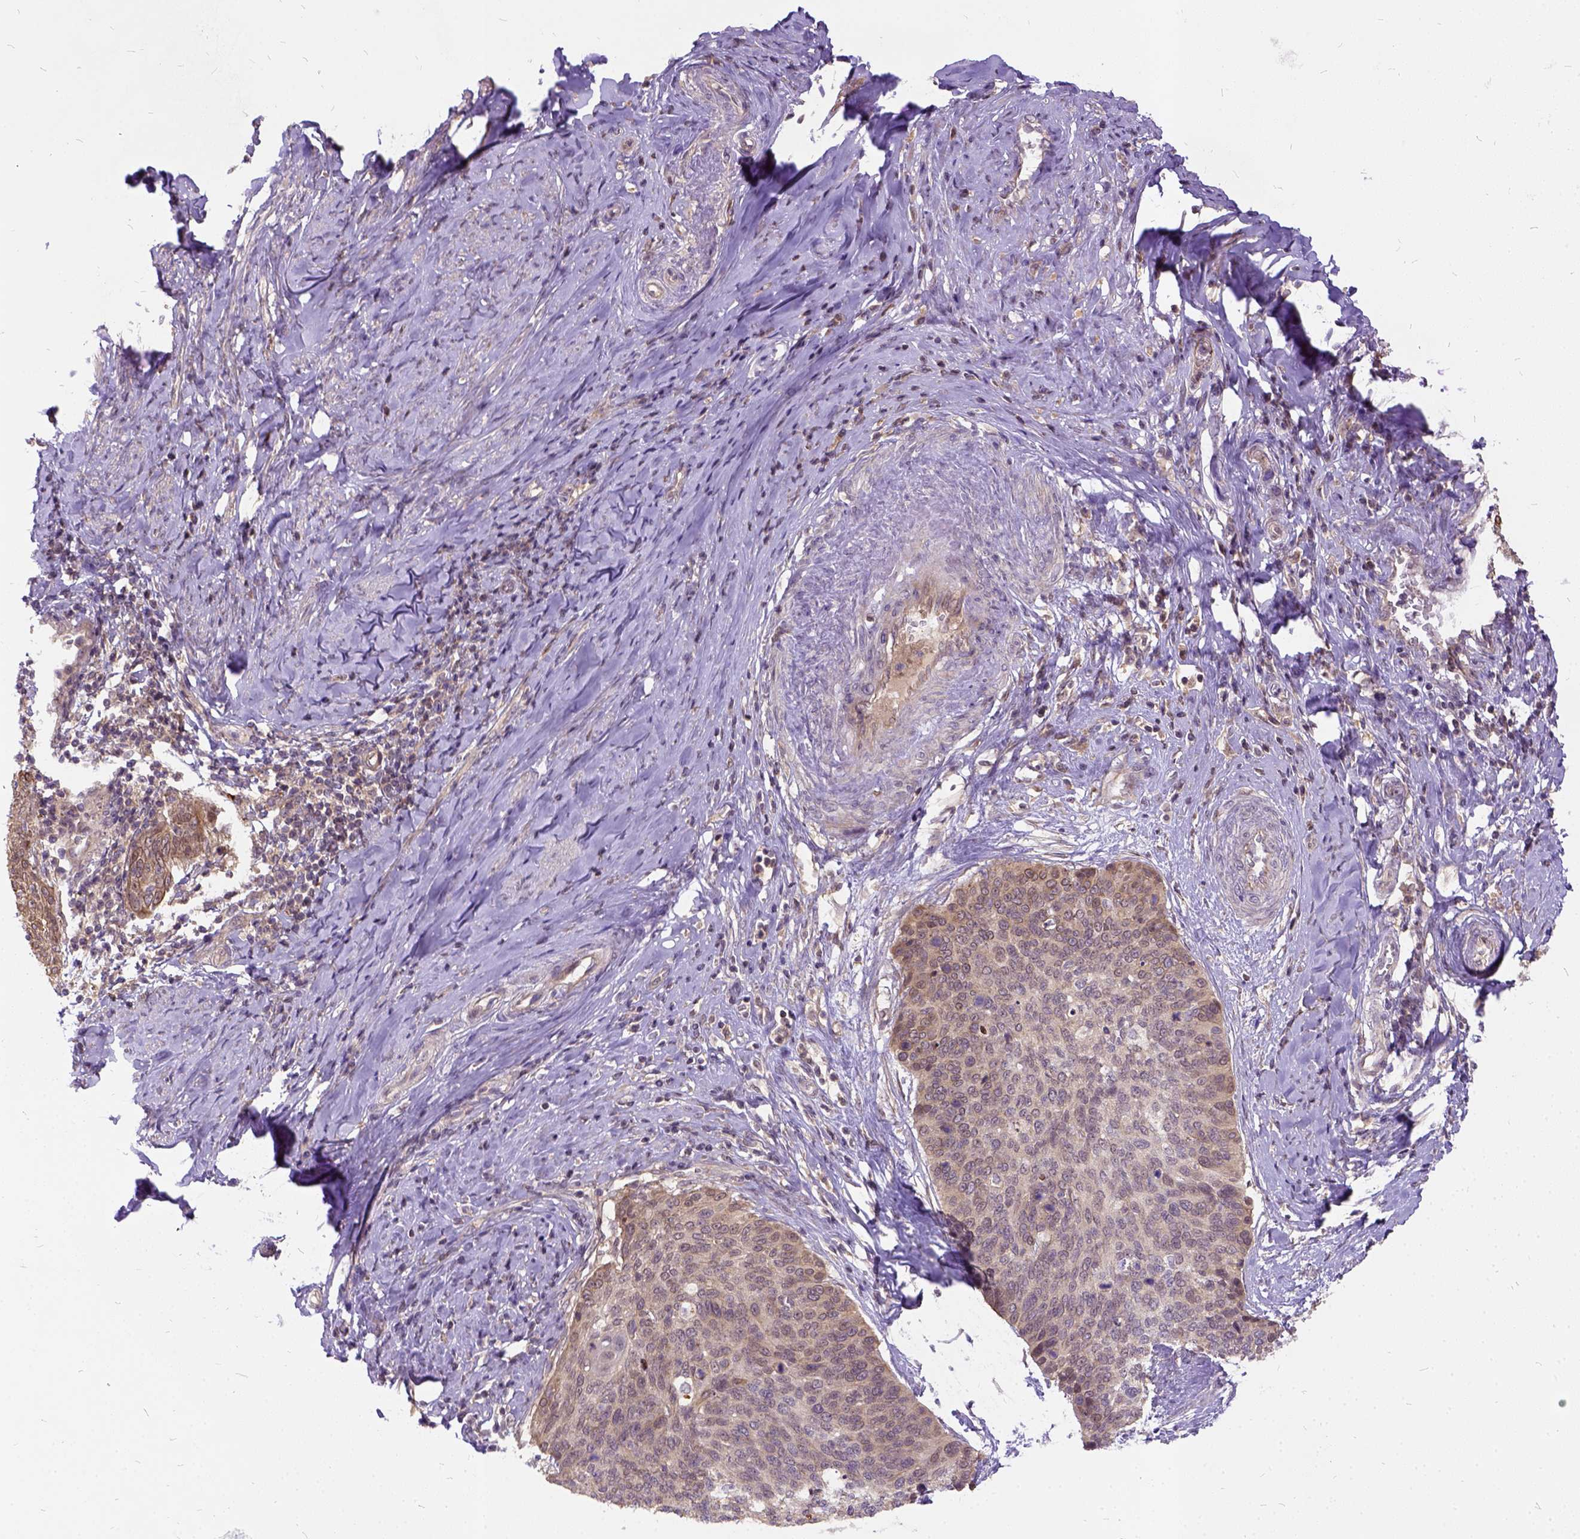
{"staining": {"intensity": "moderate", "quantity": "<25%", "location": "cytoplasmic/membranous"}, "tissue": "cervical cancer", "cell_type": "Tumor cells", "image_type": "cancer", "snomed": [{"axis": "morphology", "description": "Squamous cell carcinoma, NOS"}, {"axis": "topography", "description": "Cervix"}], "caption": "This histopathology image displays cervical cancer (squamous cell carcinoma) stained with immunohistochemistry (IHC) to label a protein in brown. The cytoplasmic/membranous of tumor cells show moderate positivity for the protein. Nuclei are counter-stained blue.", "gene": "ILRUN", "patient": {"sex": "female", "age": 69}}